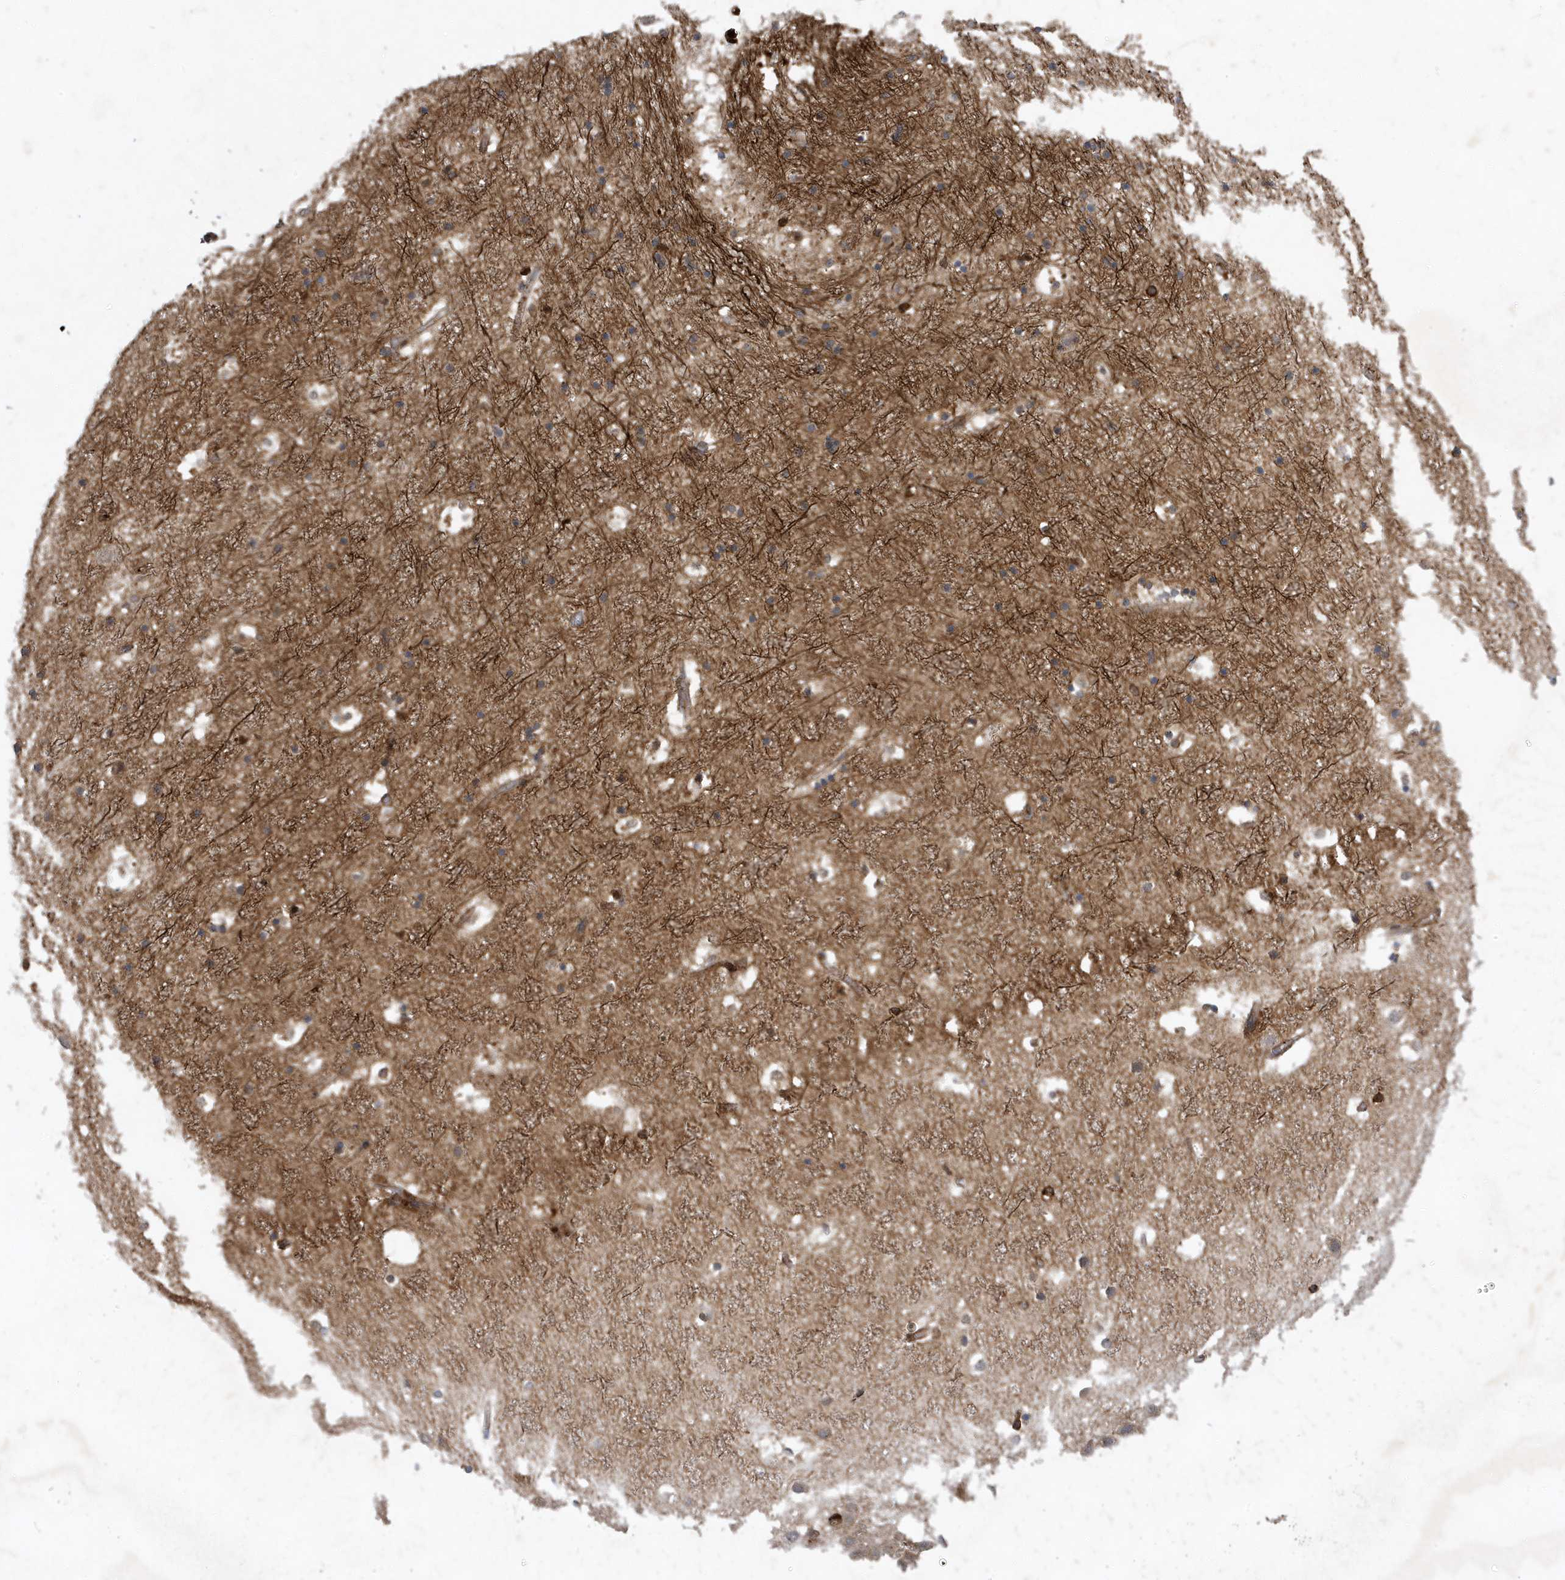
{"staining": {"intensity": "moderate", "quantity": "<25%", "location": "cytoplasmic/membranous"}, "tissue": "hippocampus", "cell_type": "Glial cells", "image_type": "normal", "snomed": [{"axis": "morphology", "description": "Normal tissue, NOS"}, {"axis": "topography", "description": "Hippocampus"}], "caption": "Immunohistochemistry (IHC) photomicrograph of unremarkable human hippocampus stained for a protein (brown), which exhibits low levels of moderate cytoplasmic/membranous expression in about <25% of glial cells.", "gene": "LAPTM4A", "patient": {"sex": "female", "age": 52}}